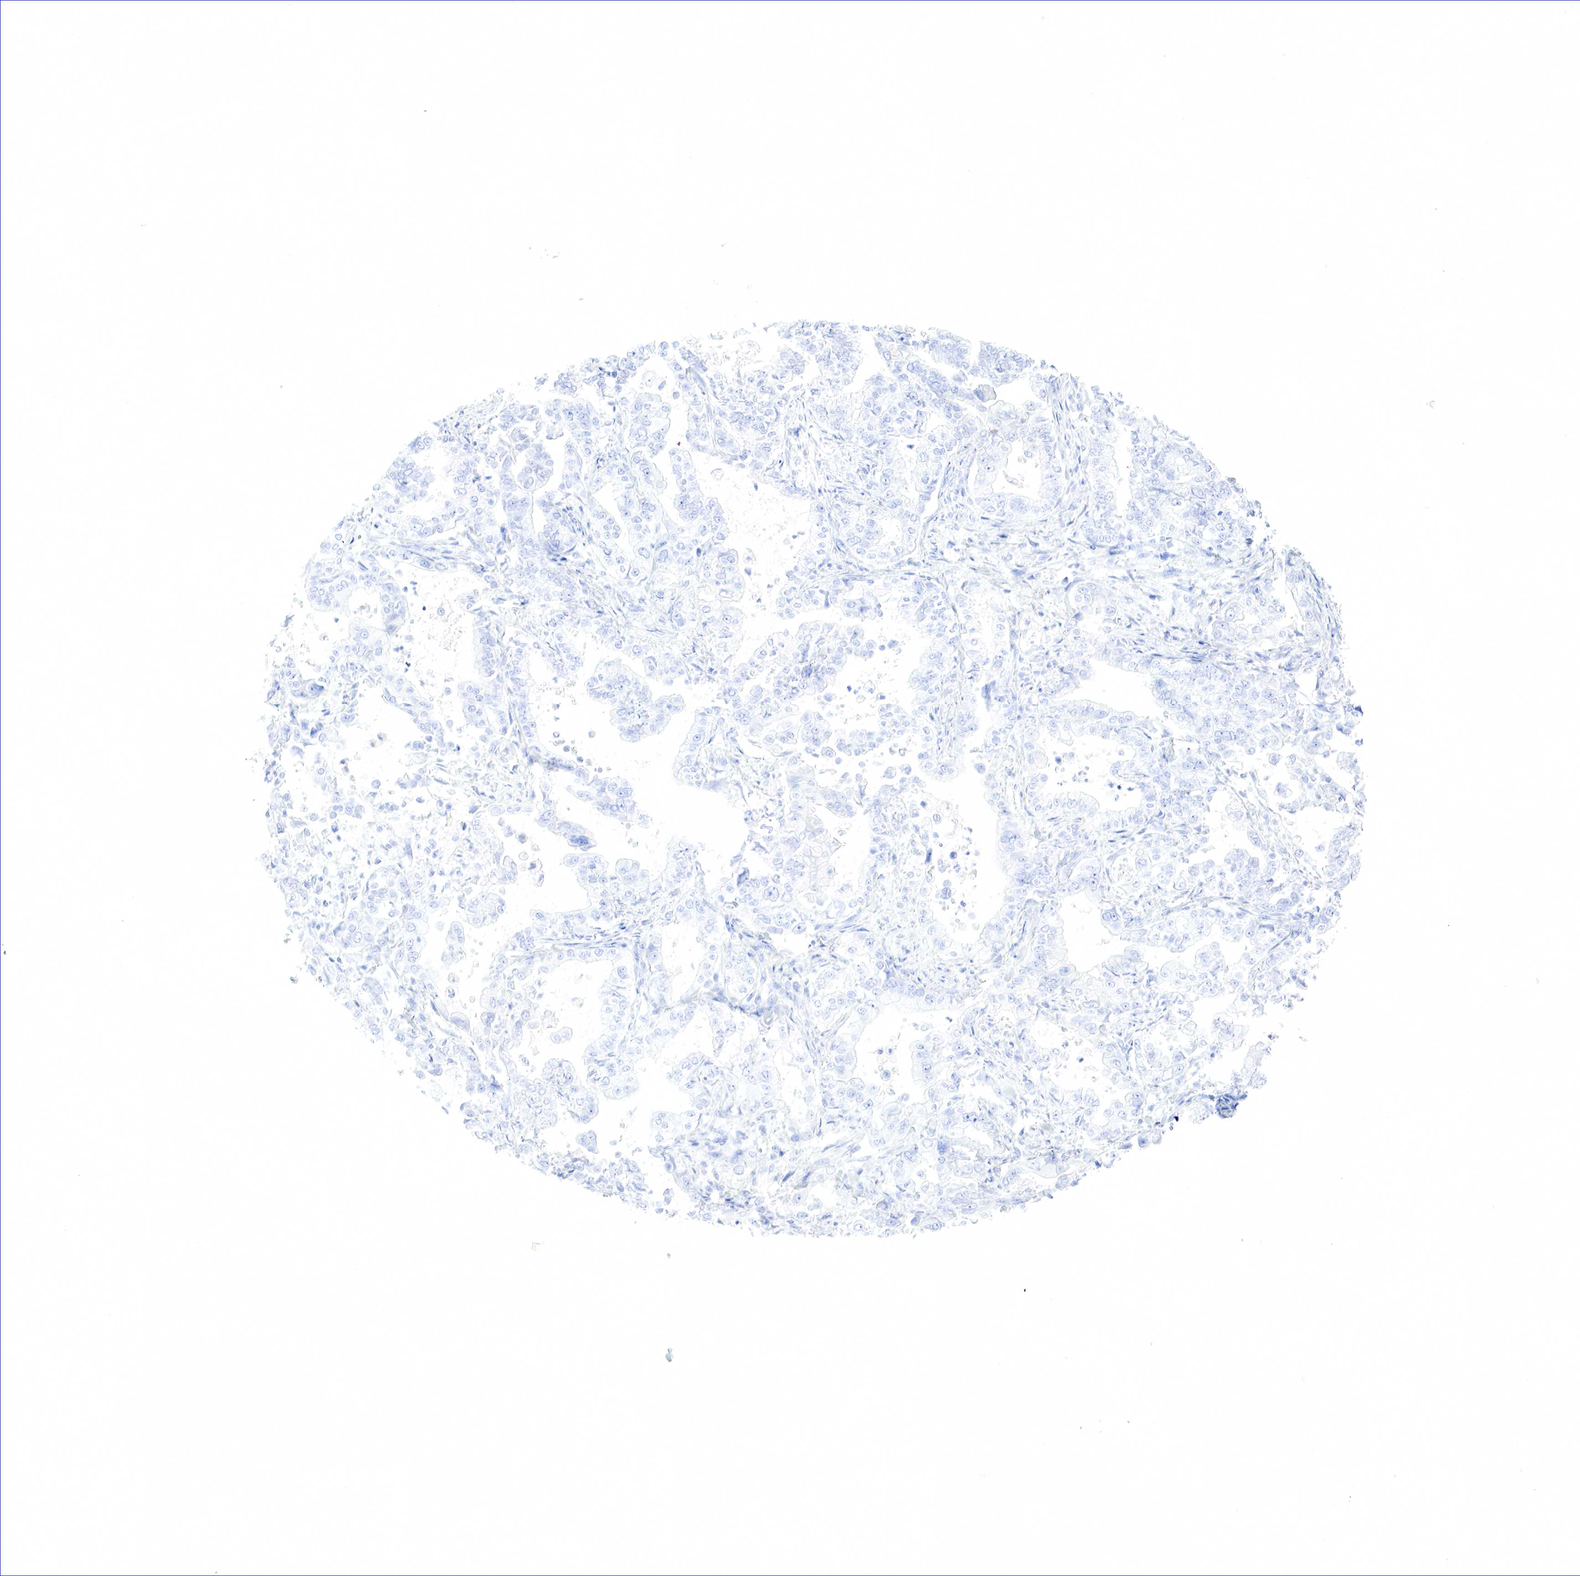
{"staining": {"intensity": "negative", "quantity": "none", "location": "none"}, "tissue": "stomach cancer", "cell_type": "Tumor cells", "image_type": "cancer", "snomed": [{"axis": "morphology", "description": "Adenocarcinoma, NOS"}, {"axis": "topography", "description": "Pancreas"}, {"axis": "topography", "description": "Stomach, upper"}], "caption": "High magnification brightfield microscopy of adenocarcinoma (stomach) stained with DAB (brown) and counterstained with hematoxylin (blue): tumor cells show no significant positivity.", "gene": "TNFRSF8", "patient": {"sex": "male", "age": 77}}